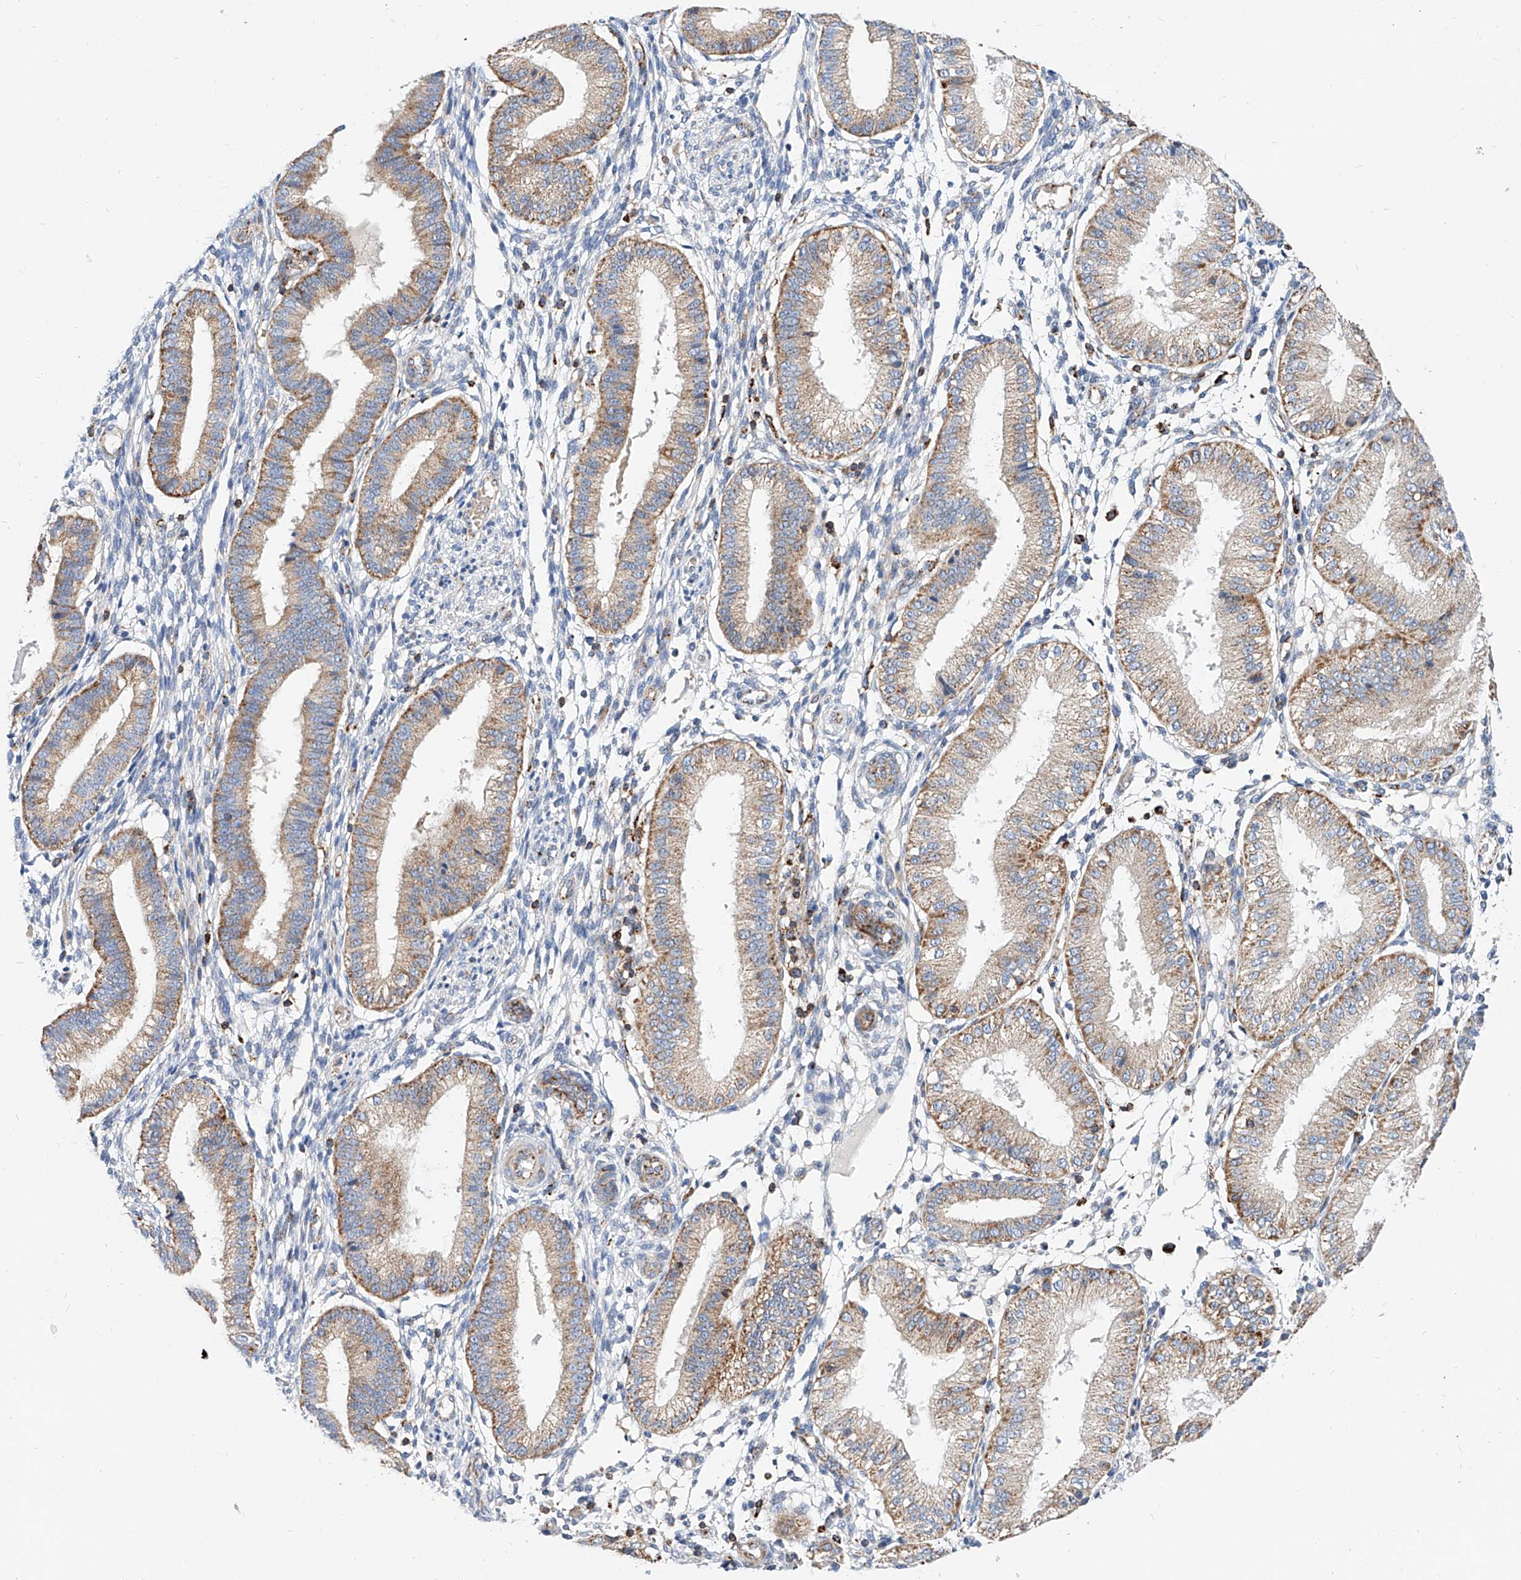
{"staining": {"intensity": "weak", "quantity": "25%-75%", "location": "cytoplasmic/membranous"}, "tissue": "endometrium", "cell_type": "Cells in endometrial stroma", "image_type": "normal", "snomed": [{"axis": "morphology", "description": "Normal tissue, NOS"}, {"axis": "topography", "description": "Endometrium"}], "caption": "DAB immunohistochemical staining of benign human endometrium shows weak cytoplasmic/membranous protein staining in about 25%-75% of cells in endometrial stroma.", "gene": "CPNE5", "patient": {"sex": "female", "age": 39}}